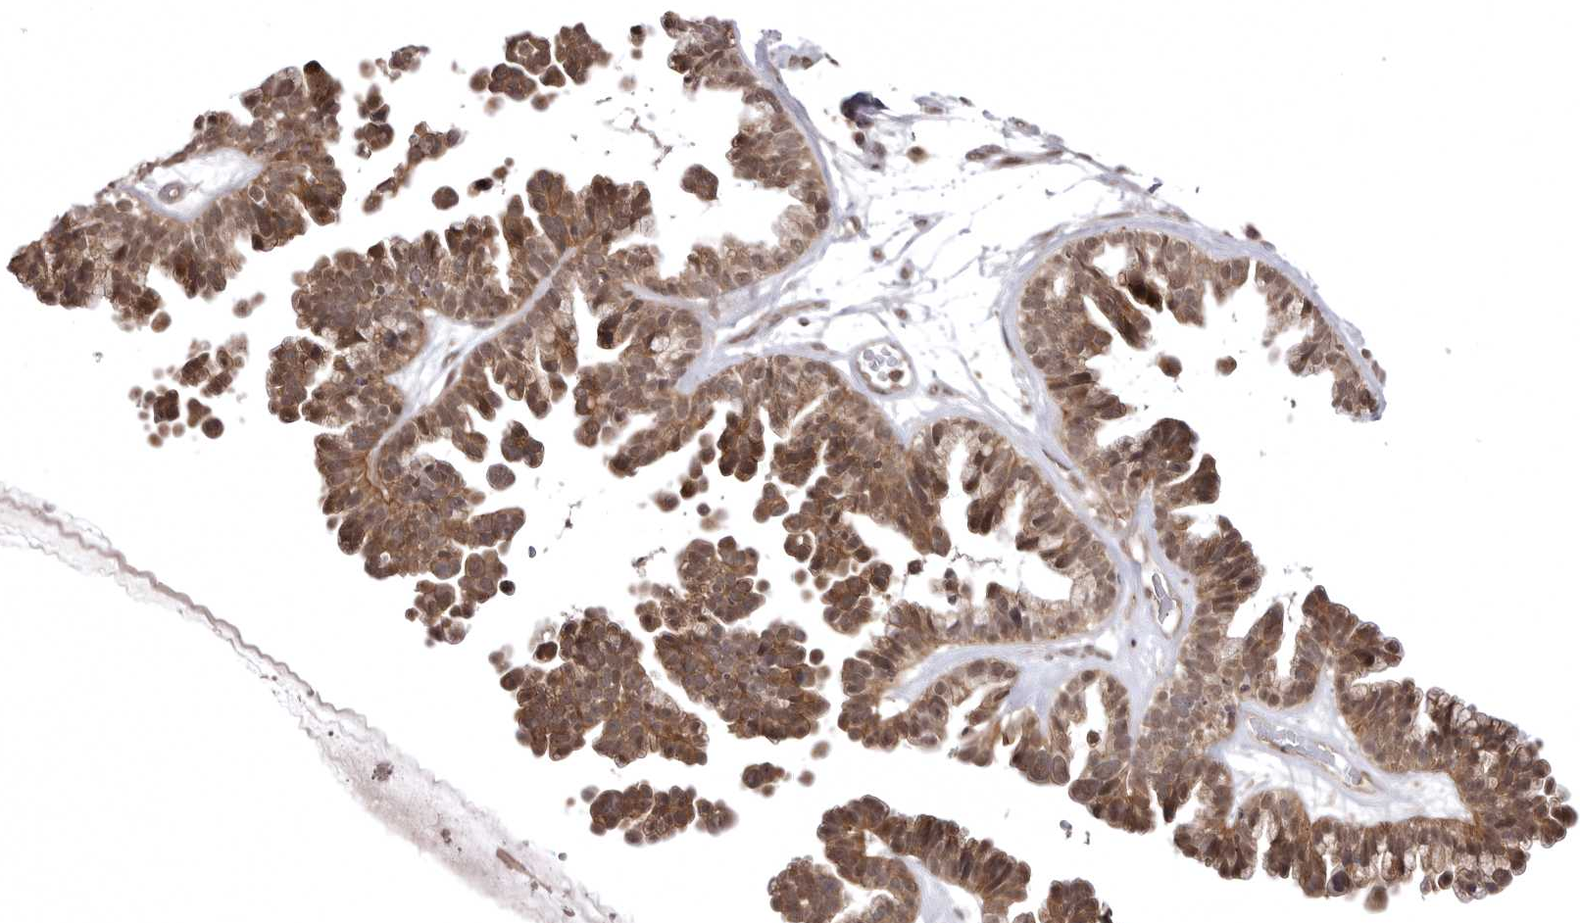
{"staining": {"intensity": "strong", "quantity": ">75%", "location": "cytoplasmic/membranous"}, "tissue": "ovarian cancer", "cell_type": "Tumor cells", "image_type": "cancer", "snomed": [{"axis": "morphology", "description": "Cystadenocarcinoma, serous, NOS"}, {"axis": "topography", "description": "Ovary"}], "caption": "Strong cytoplasmic/membranous expression is identified in approximately >75% of tumor cells in ovarian serous cystadenocarcinoma.", "gene": "SORBS1", "patient": {"sex": "female", "age": 56}}